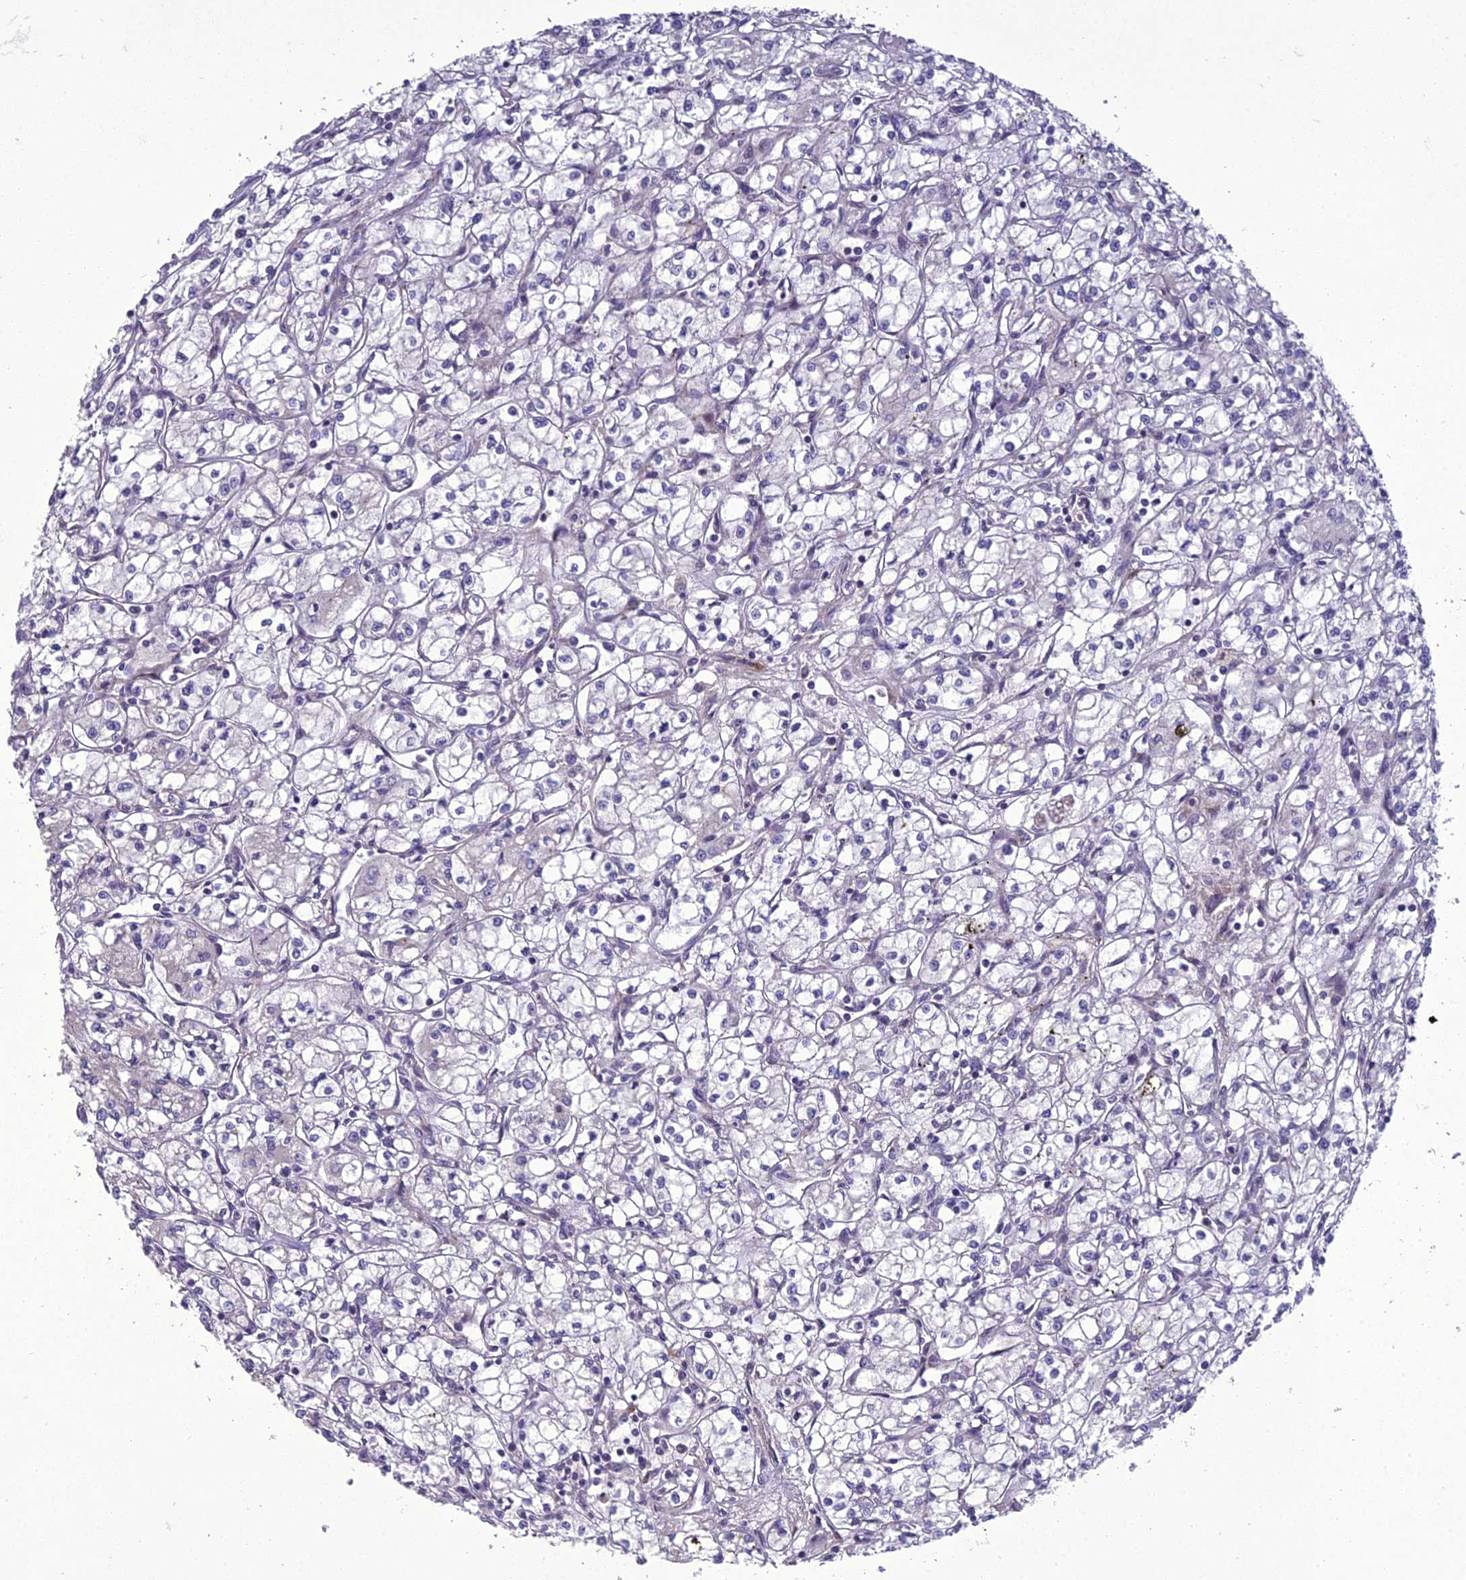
{"staining": {"intensity": "negative", "quantity": "none", "location": "none"}, "tissue": "renal cancer", "cell_type": "Tumor cells", "image_type": "cancer", "snomed": [{"axis": "morphology", "description": "Adenocarcinoma, NOS"}, {"axis": "topography", "description": "Kidney"}], "caption": "Renal cancer (adenocarcinoma) was stained to show a protein in brown. There is no significant positivity in tumor cells. The staining was performed using DAB to visualize the protein expression in brown, while the nuclei were stained in blue with hematoxylin (Magnification: 20x).", "gene": "ADIPOR2", "patient": {"sex": "male", "age": 59}}